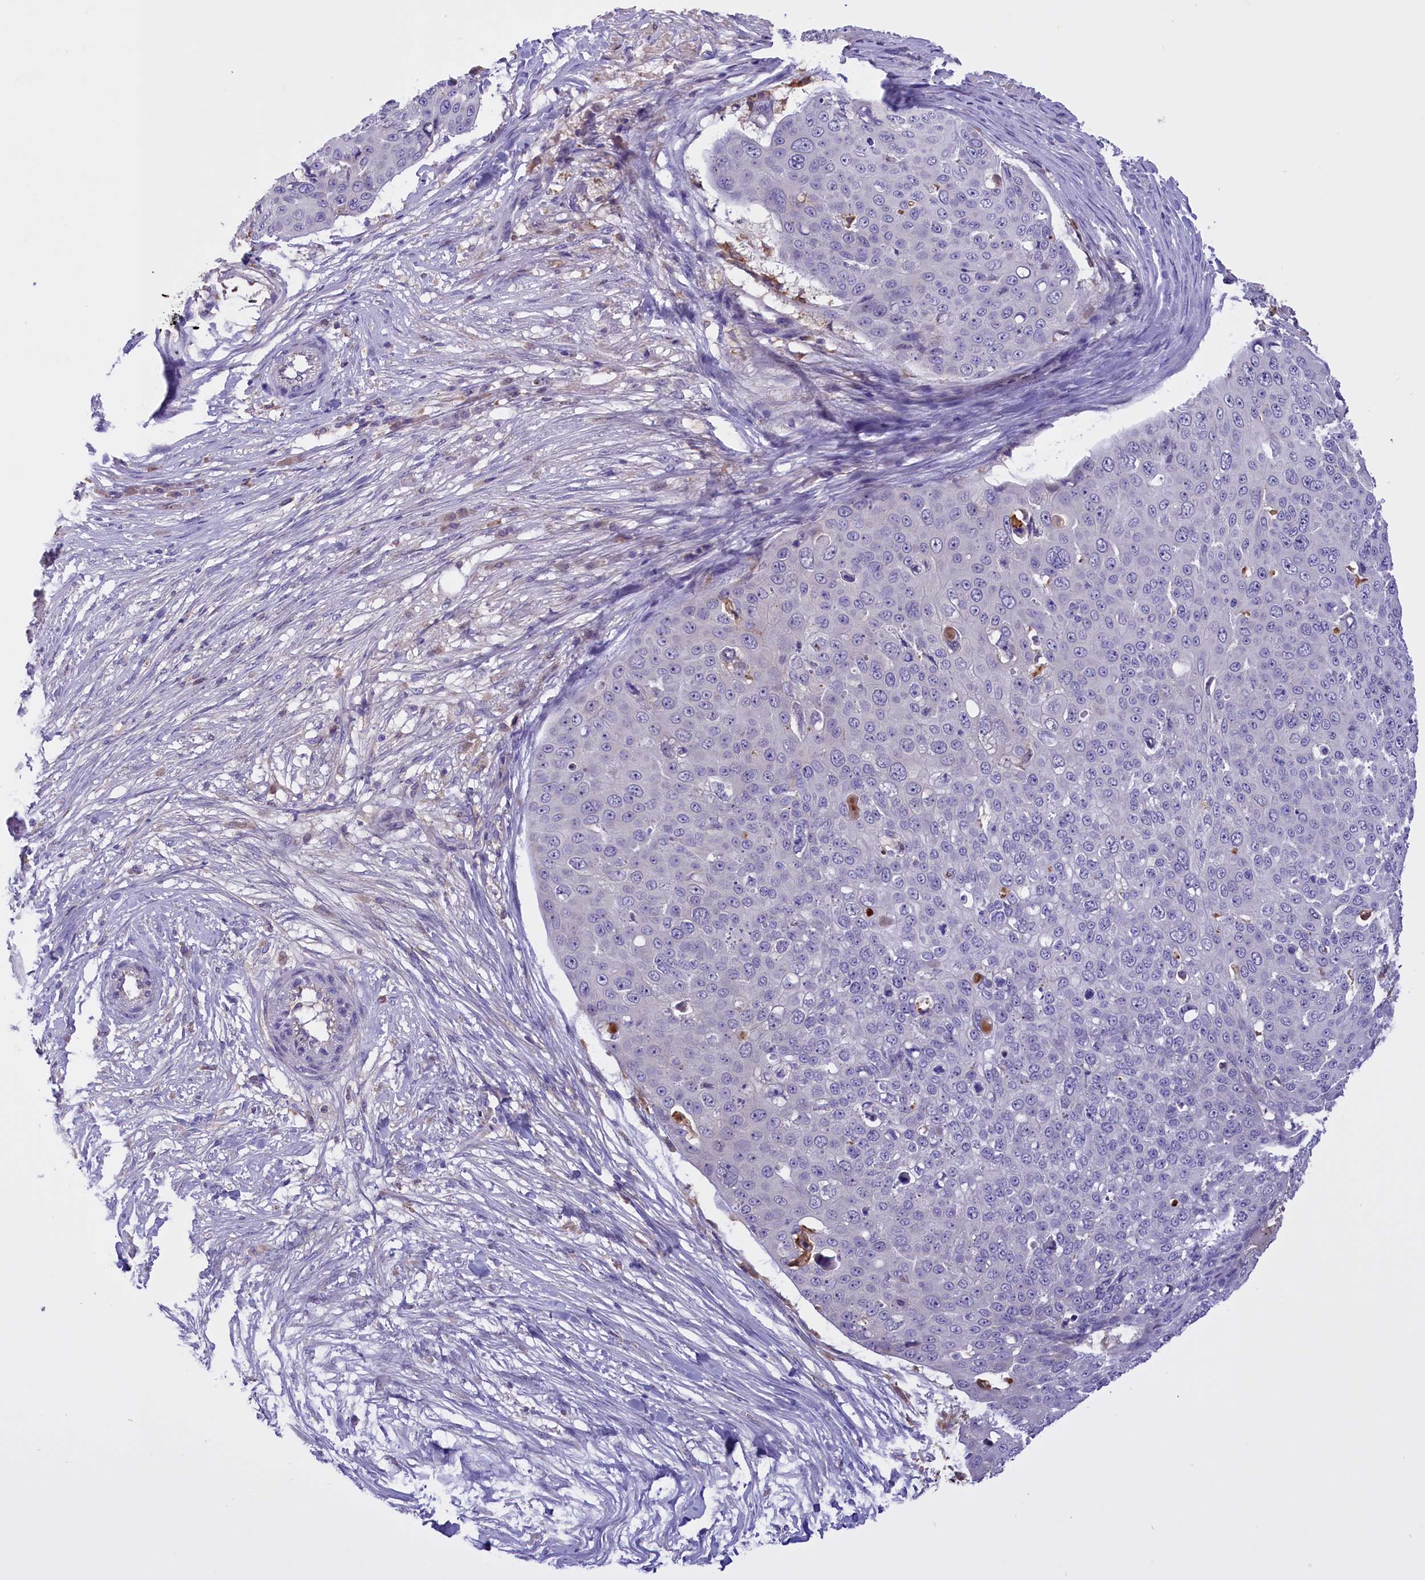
{"staining": {"intensity": "negative", "quantity": "none", "location": "none"}, "tissue": "skin cancer", "cell_type": "Tumor cells", "image_type": "cancer", "snomed": [{"axis": "morphology", "description": "Squamous cell carcinoma, NOS"}, {"axis": "topography", "description": "Skin"}], "caption": "The IHC image has no significant positivity in tumor cells of skin cancer (squamous cell carcinoma) tissue. (Brightfield microscopy of DAB immunohistochemistry at high magnification).", "gene": "FAM149B1", "patient": {"sex": "male", "age": 71}}